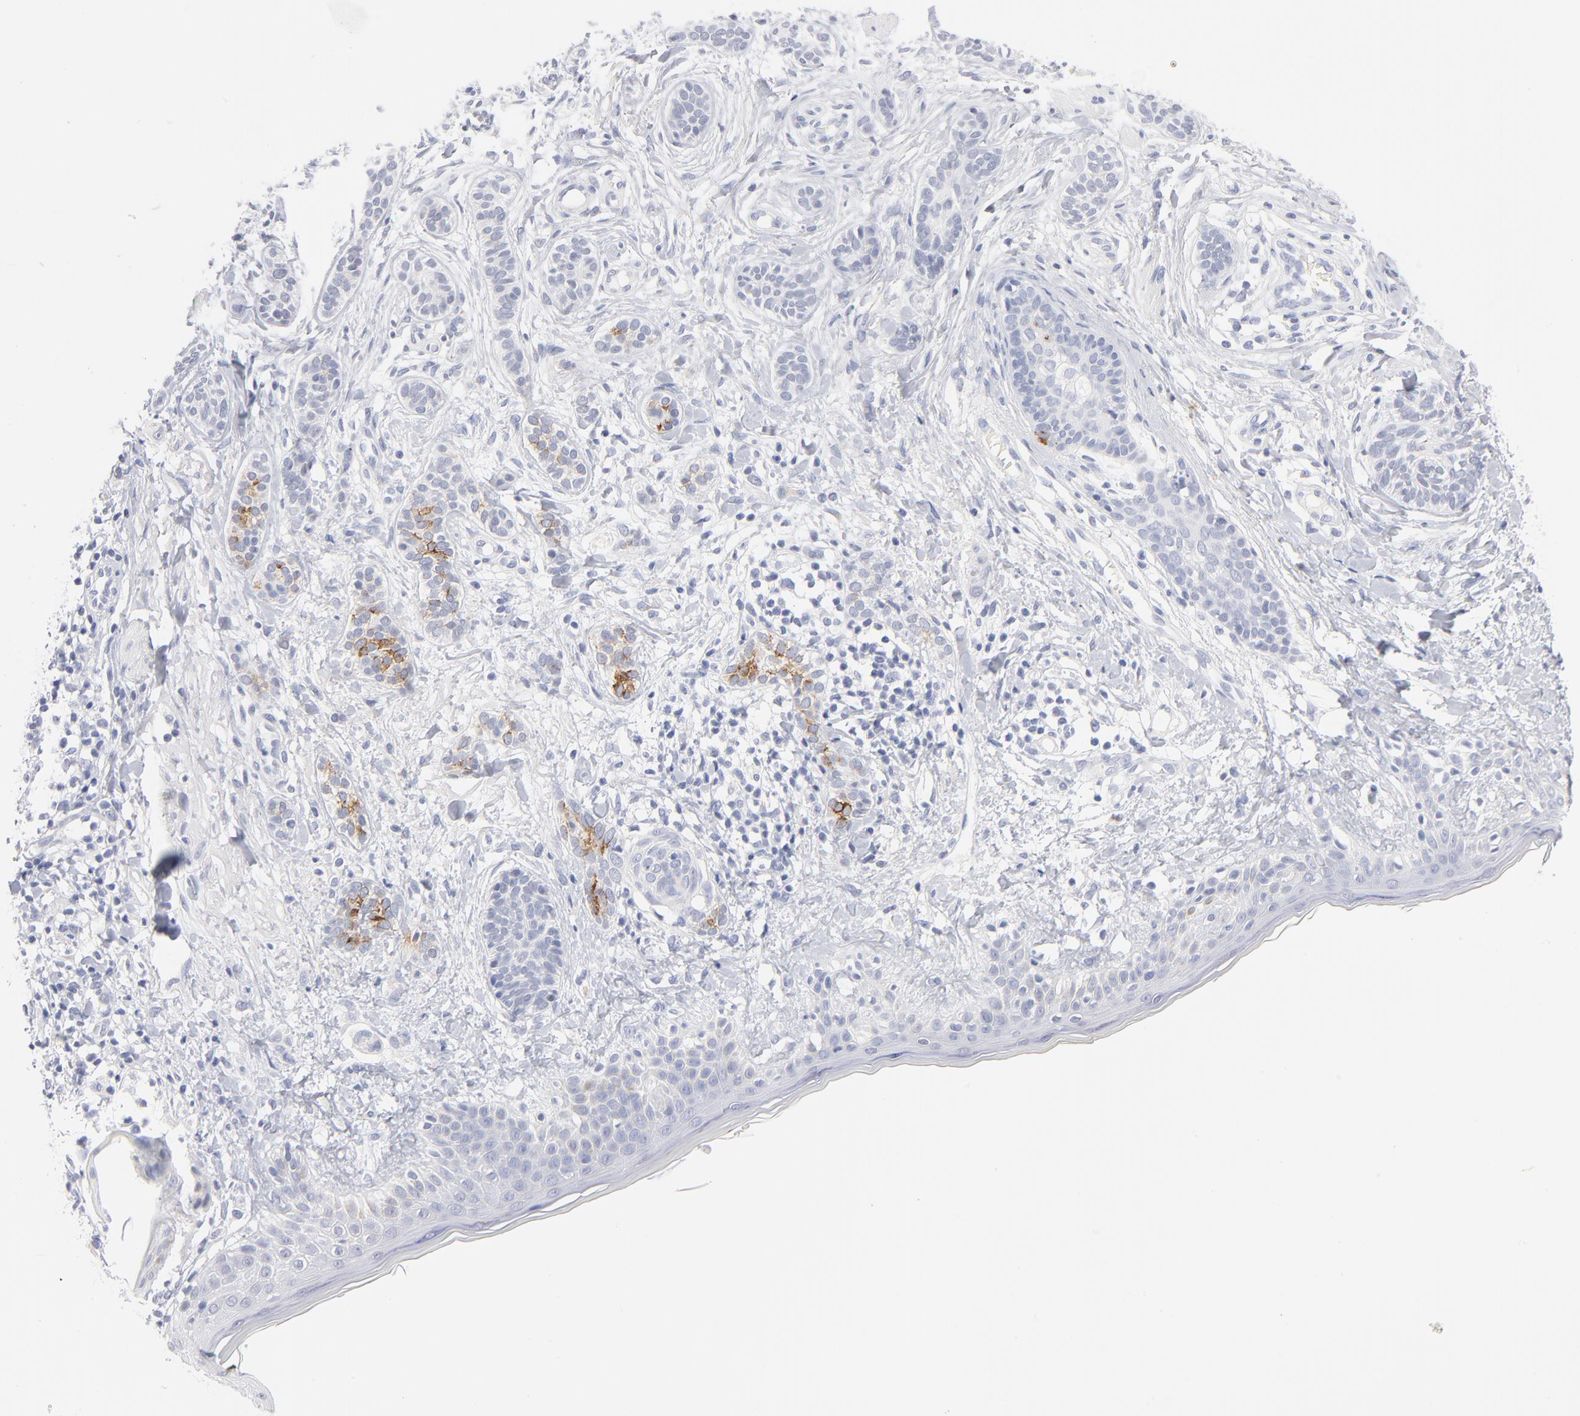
{"staining": {"intensity": "weak", "quantity": "25%-75%", "location": "cytoplasmic/membranous"}, "tissue": "skin cancer", "cell_type": "Tumor cells", "image_type": "cancer", "snomed": [{"axis": "morphology", "description": "Normal tissue, NOS"}, {"axis": "morphology", "description": "Basal cell carcinoma"}, {"axis": "topography", "description": "Skin"}], "caption": "Approximately 25%-75% of tumor cells in skin basal cell carcinoma display weak cytoplasmic/membranous protein expression as visualized by brown immunohistochemical staining.", "gene": "KHNYN", "patient": {"sex": "male", "age": 63}}